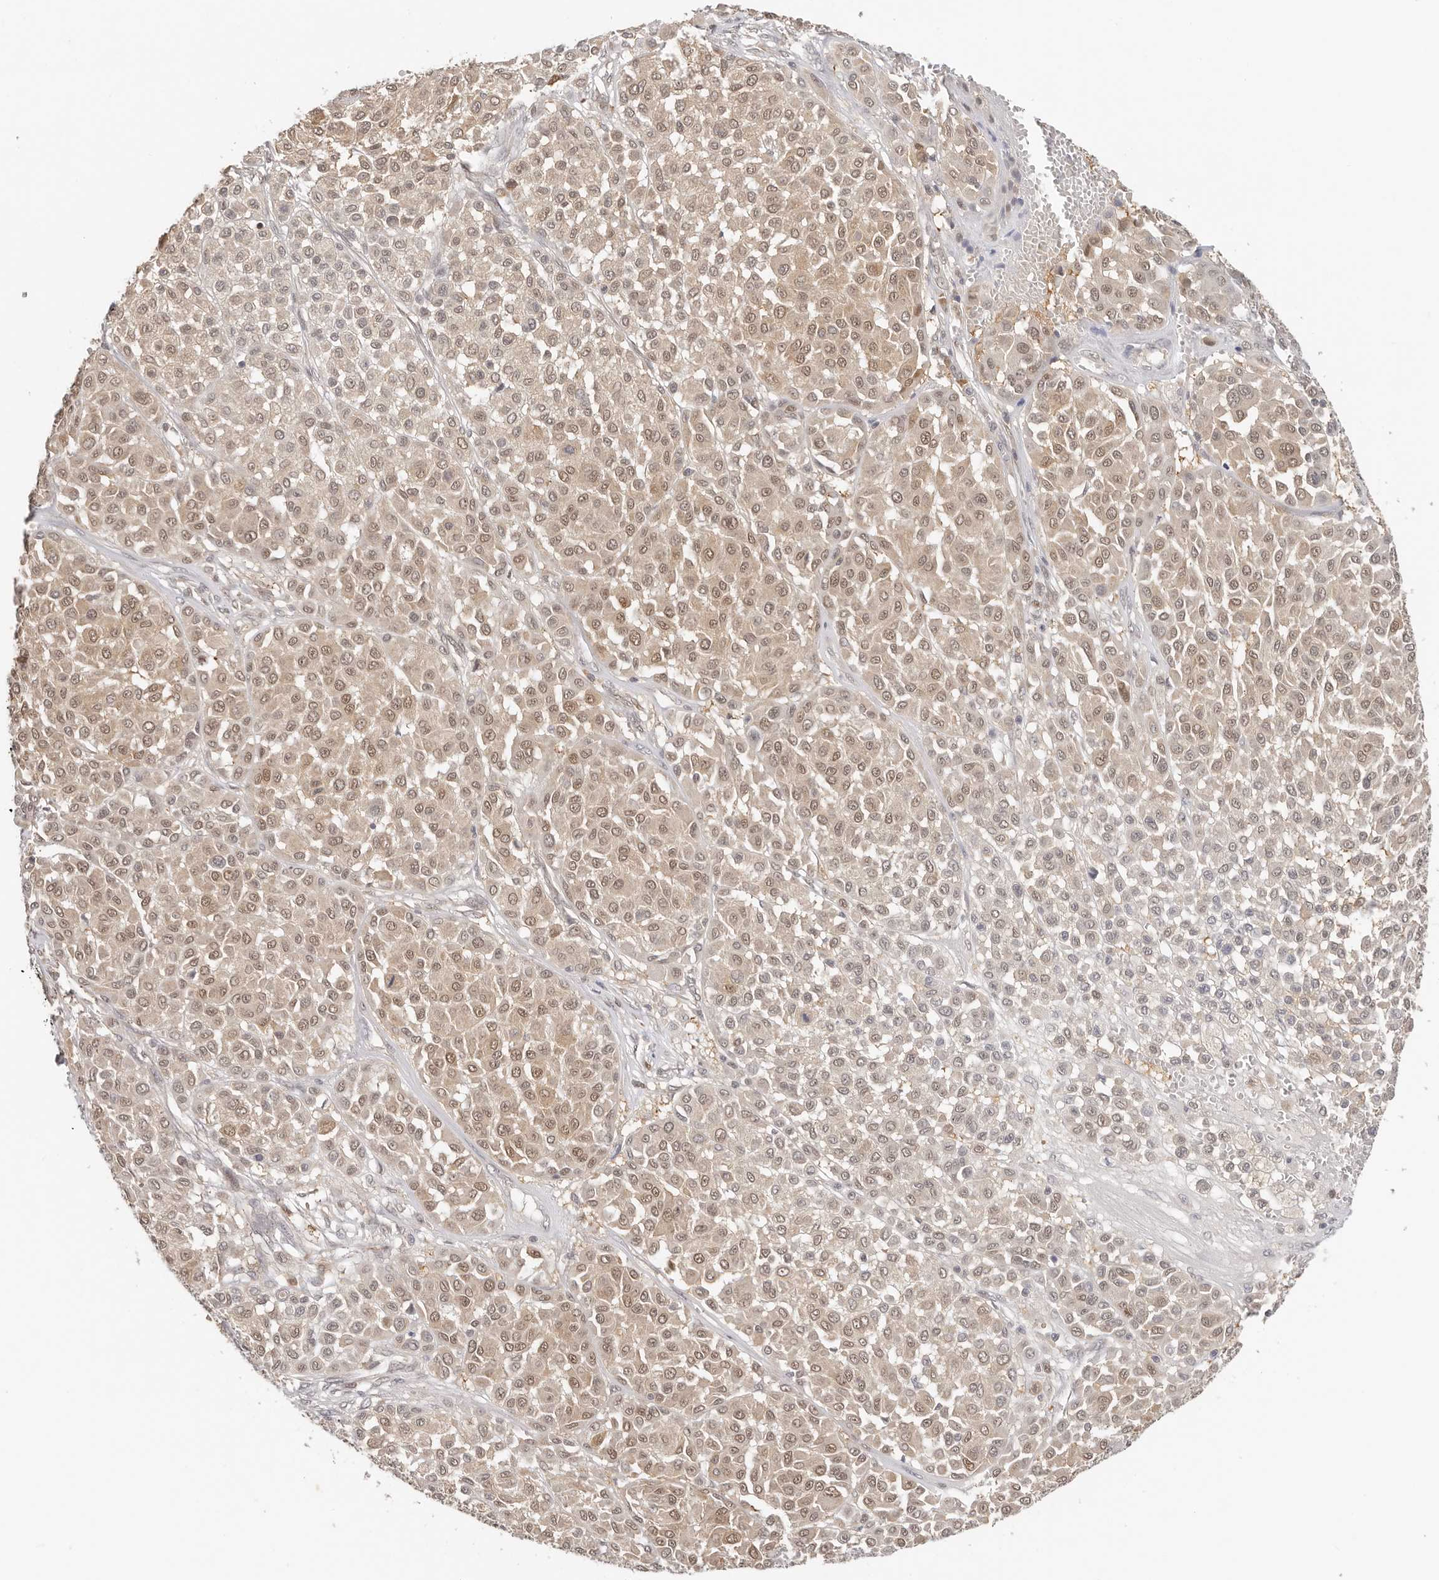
{"staining": {"intensity": "weak", "quantity": ">75%", "location": "nuclear"}, "tissue": "melanoma", "cell_type": "Tumor cells", "image_type": "cancer", "snomed": [{"axis": "morphology", "description": "Malignant melanoma, Metastatic site"}, {"axis": "topography", "description": "Soft tissue"}], "caption": "Protein expression analysis of human malignant melanoma (metastatic site) reveals weak nuclear positivity in about >75% of tumor cells.", "gene": "LARP7", "patient": {"sex": "male", "age": 41}}